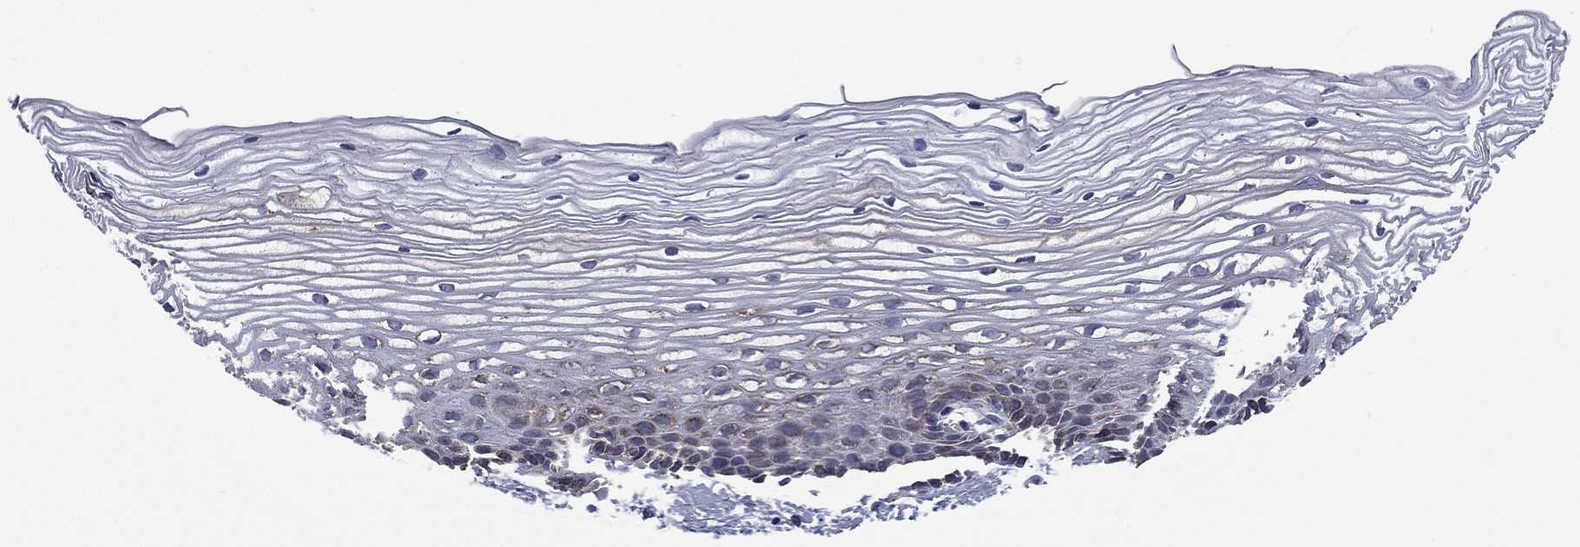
{"staining": {"intensity": "moderate", "quantity": "<25%", "location": "cytoplasmic/membranous"}, "tissue": "cervix", "cell_type": "Squamous epithelial cells", "image_type": "normal", "snomed": [{"axis": "morphology", "description": "Normal tissue, NOS"}, {"axis": "topography", "description": "Cervix"}], "caption": "Approximately <25% of squamous epithelial cells in normal human cervix display moderate cytoplasmic/membranous protein staining as visualized by brown immunohistochemical staining.", "gene": "FARSA", "patient": {"sex": "female", "age": 40}}